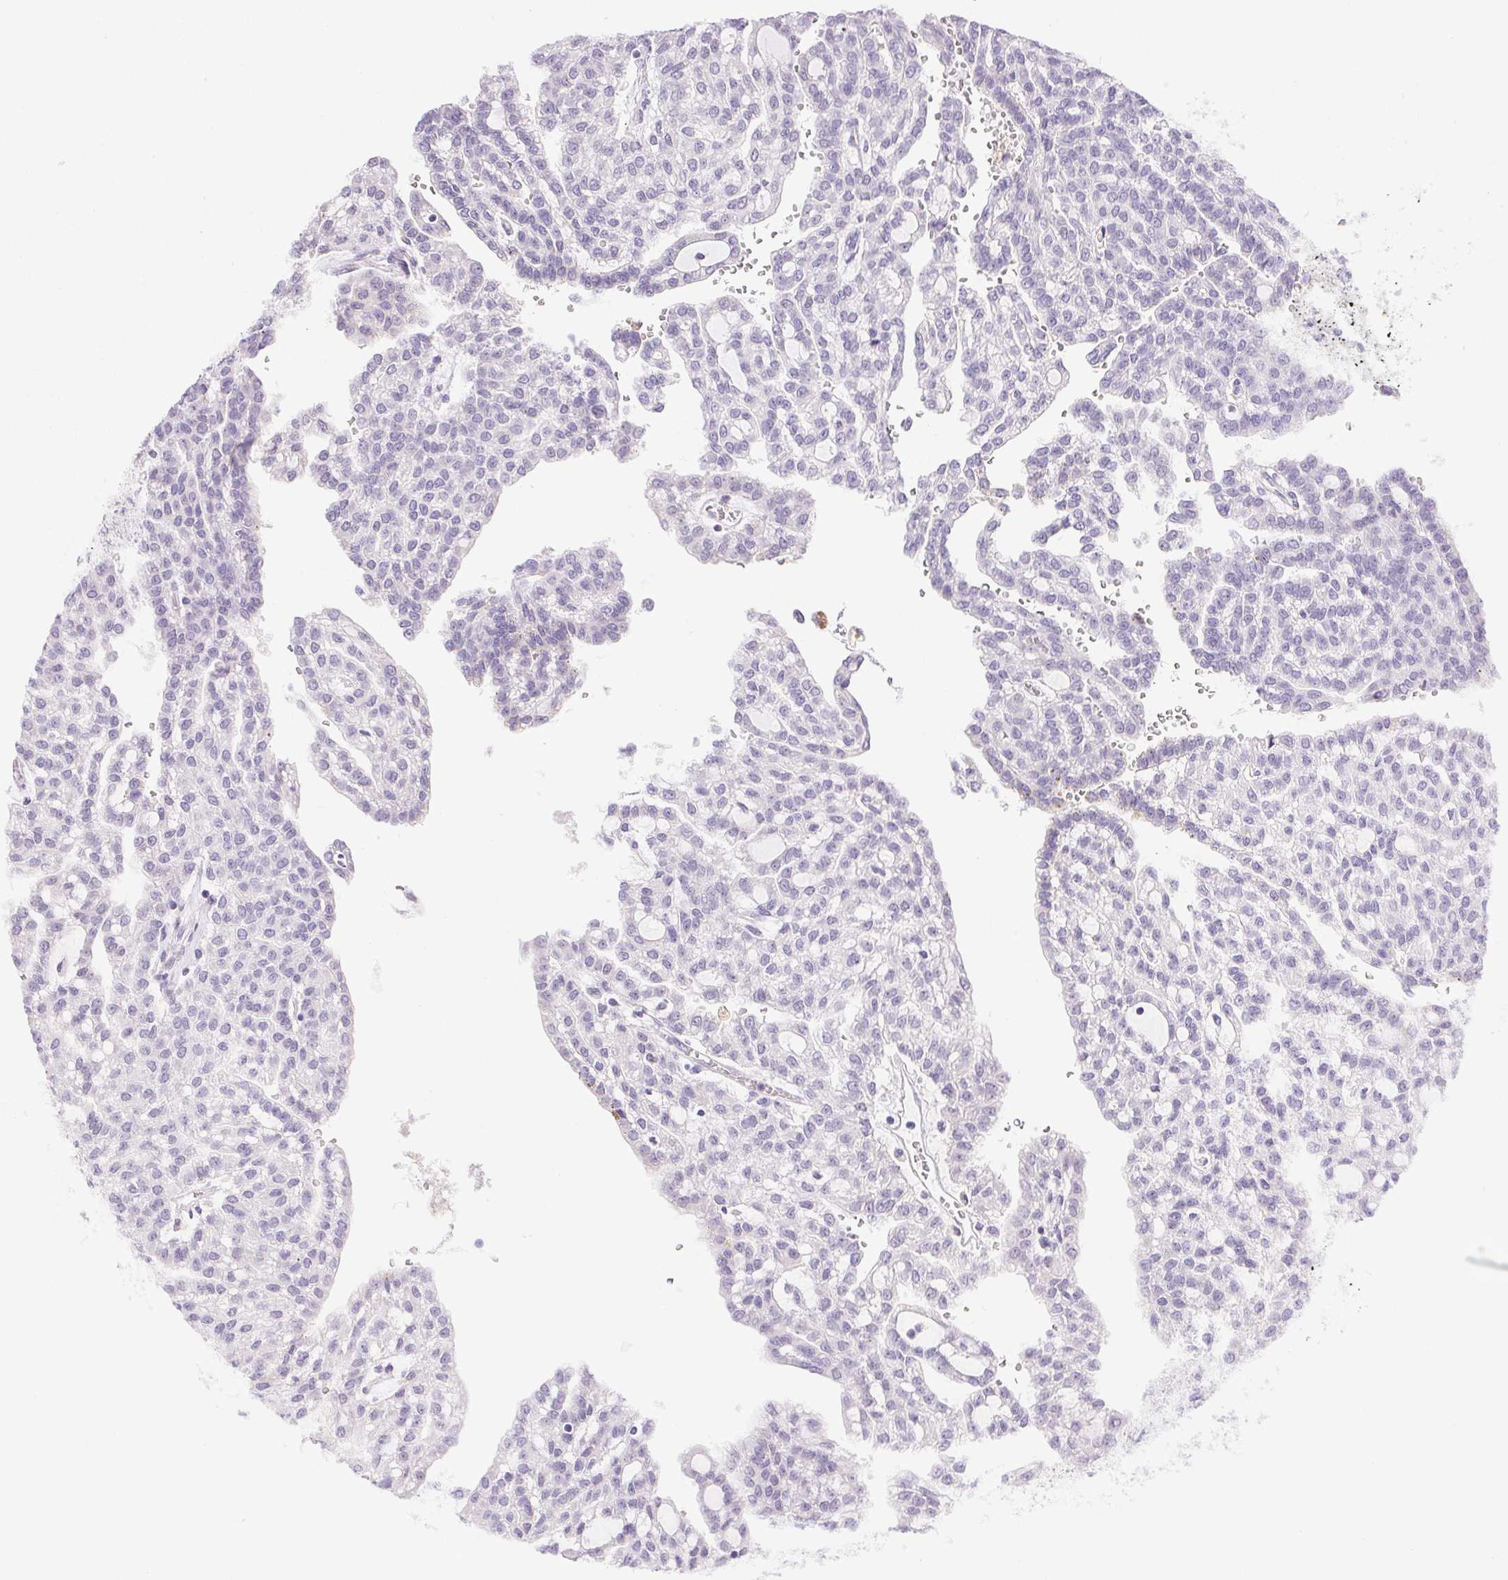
{"staining": {"intensity": "negative", "quantity": "none", "location": "none"}, "tissue": "renal cancer", "cell_type": "Tumor cells", "image_type": "cancer", "snomed": [{"axis": "morphology", "description": "Adenocarcinoma, NOS"}, {"axis": "topography", "description": "Kidney"}], "caption": "The immunohistochemistry histopathology image has no significant positivity in tumor cells of adenocarcinoma (renal) tissue.", "gene": "PRL", "patient": {"sex": "male", "age": 63}}